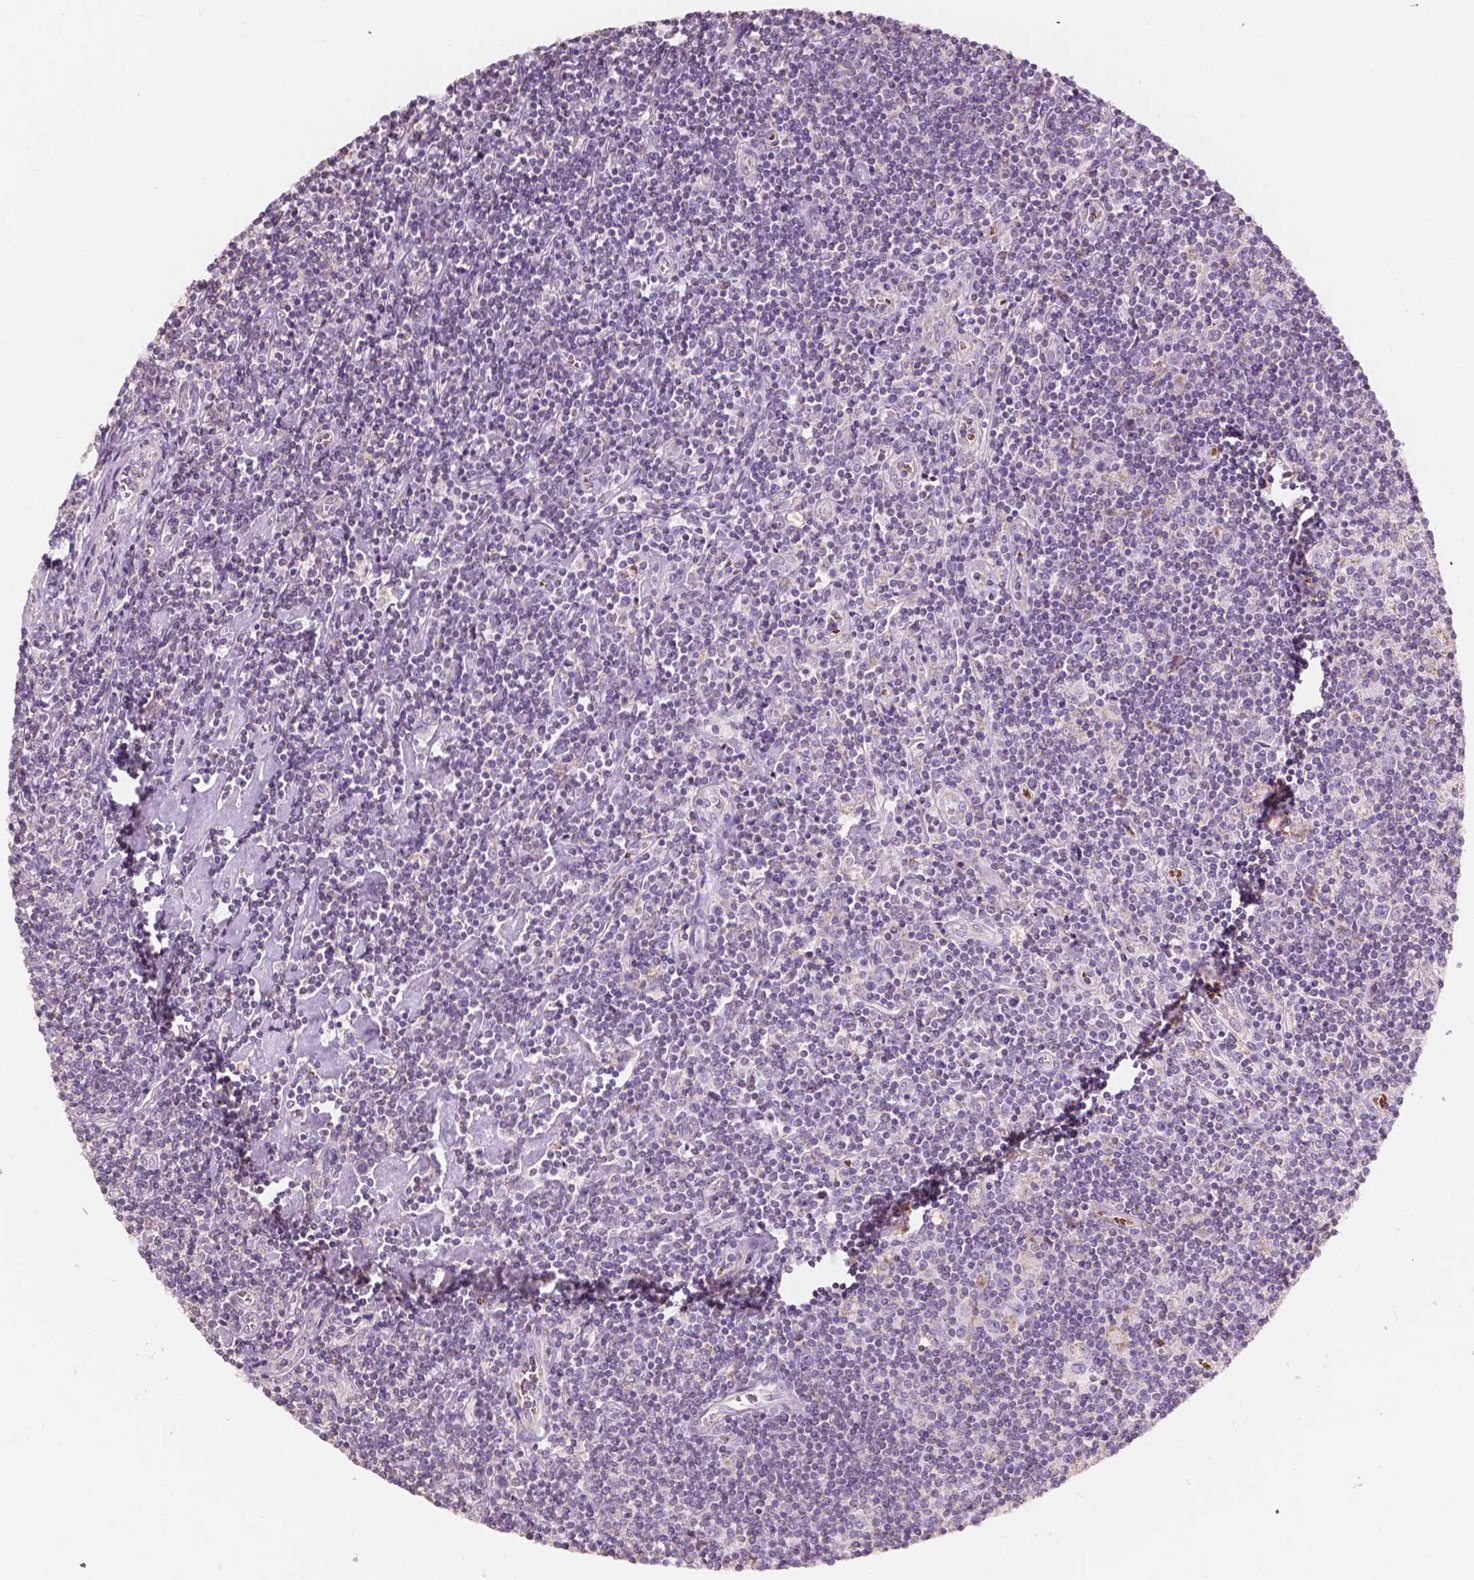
{"staining": {"intensity": "negative", "quantity": "none", "location": "none"}, "tissue": "lymphoma", "cell_type": "Tumor cells", "image_type": "cancer", "snomed": [{"axis": "morphology", "description": "Hodgkin's disease, NOS"}, {"axis": "topography", "description": "Lymph node"}], "caption": "The histopathology image shows no staining of tumor cells in lymphoma.", "gene": "NDUFS1", "patient": {"sex": "male", "age": 40}}